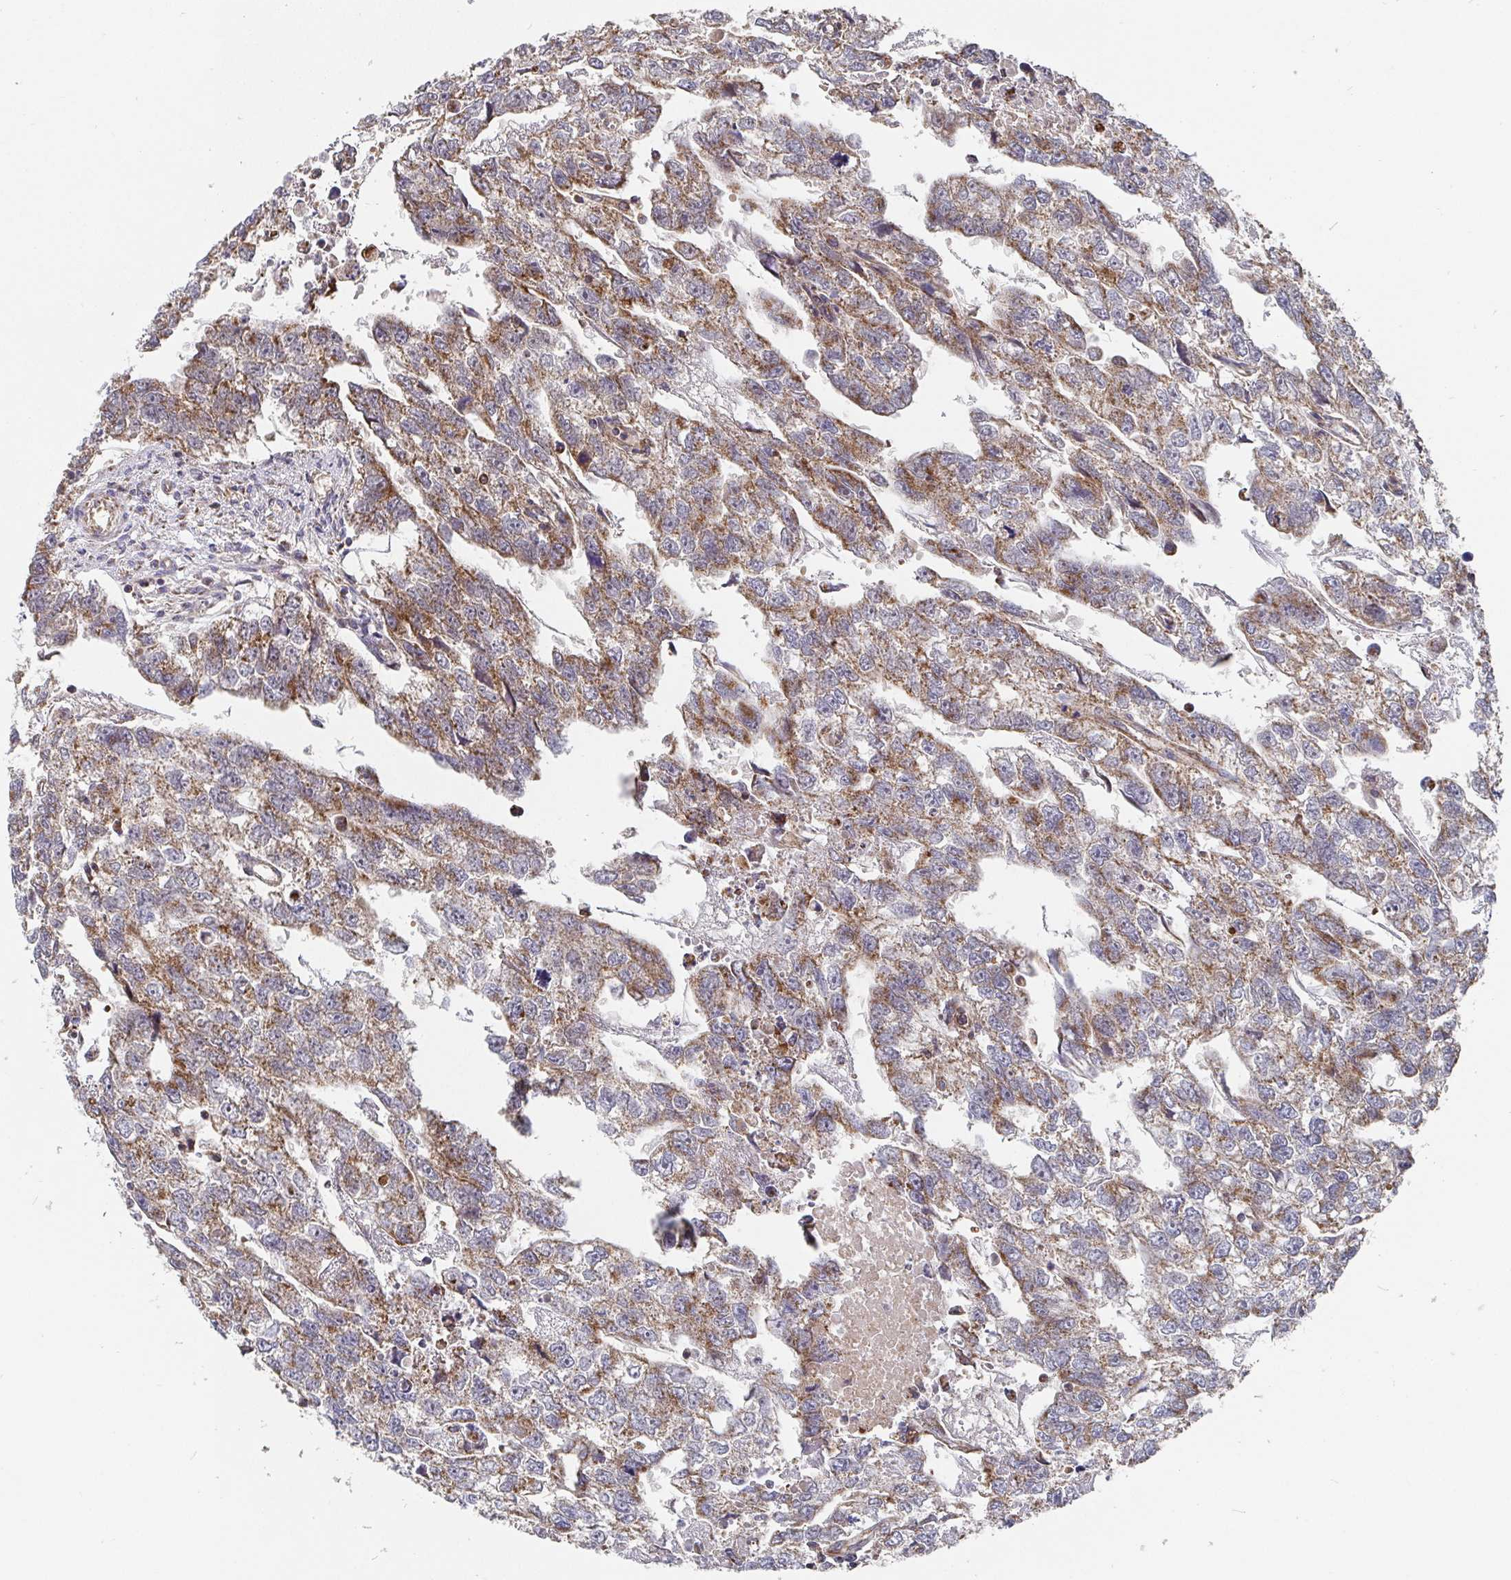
{"staining": {"intensity": "moderate", "quantity": ">75%", "location": "cytoplasmic/membranous"}, "tissue": "testis cancer", "cell_type": "Tumor cells", "image_type": "cancer", "snomed": [{"axis": "morphology", "description": "Carcinoma, Embryonal, NOS"}, {"axis": "morphology", "description": "Teratoma, malignant, NOS"}, {"axis": "topography", "description": "Testis"}], "caption": "Immunohistochemical staining of human testis cancer displays moderate cytoplasmic/membranous protein positivity in approximately >75% of tumor cells. (brown staining indicates protein expression, while blue staining denotes nuclei).", "gene": "PDF", "patient": {"sex": "male", "age": 44}}